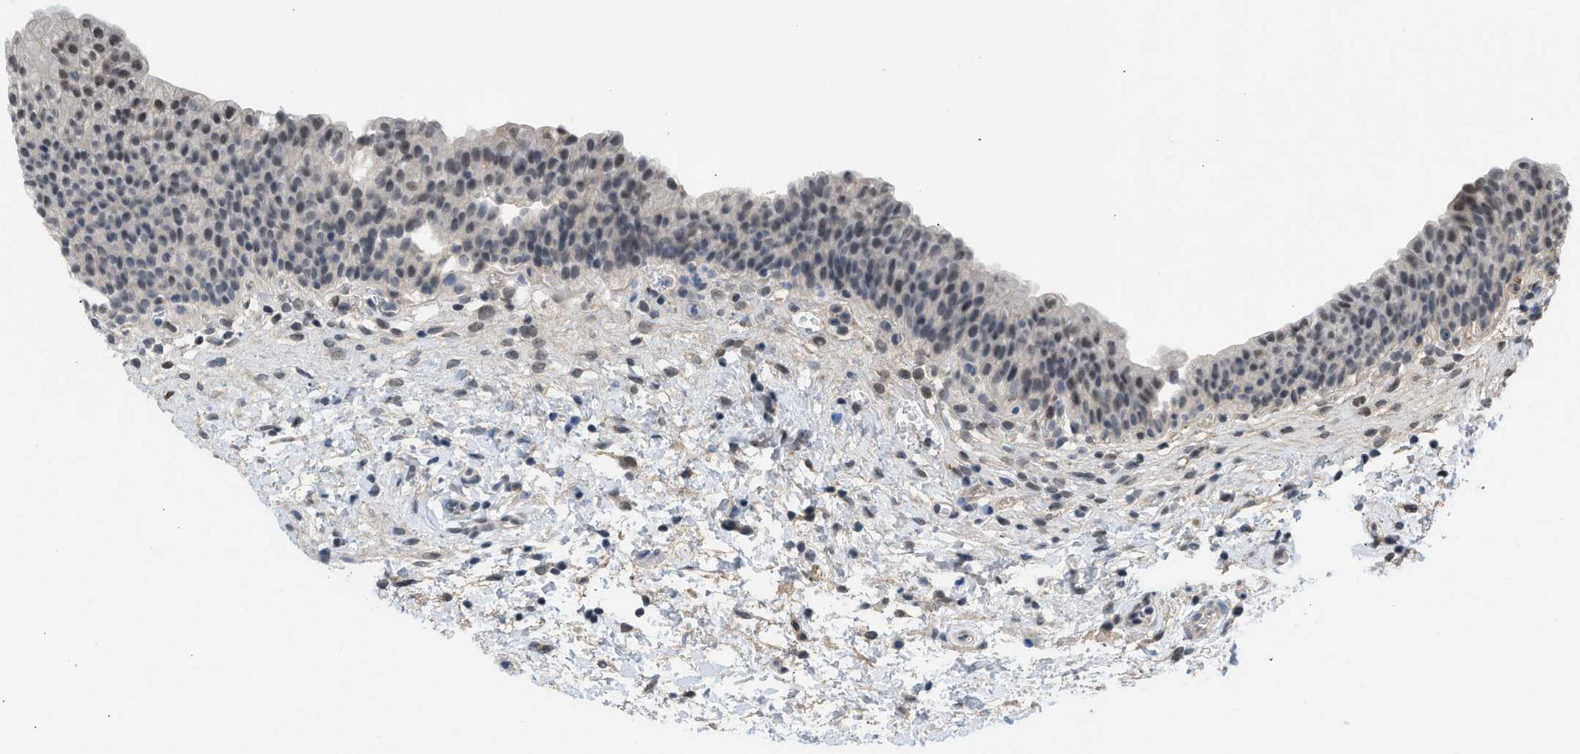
{"staining": {"intensity": "moderate", "quantity": "25%-75%", "location": "nuclear"}, "tissue": "urinary bladder", "cell_type": "Urothelial cells", "image_type": "normal", "snomed": [{"axis": "morphology", "description": "Normal tissue, NOS"}, {"axis": "topography", "description": "Urinary bladder"}], "caption": "Human urinary bladder stained with a brown dye shows moderate nuclear positive expression in approximately 25%-75% of urothelial cells.", "gene": "TERF2IP", "patient": {"sex": "male", "age": 37}}